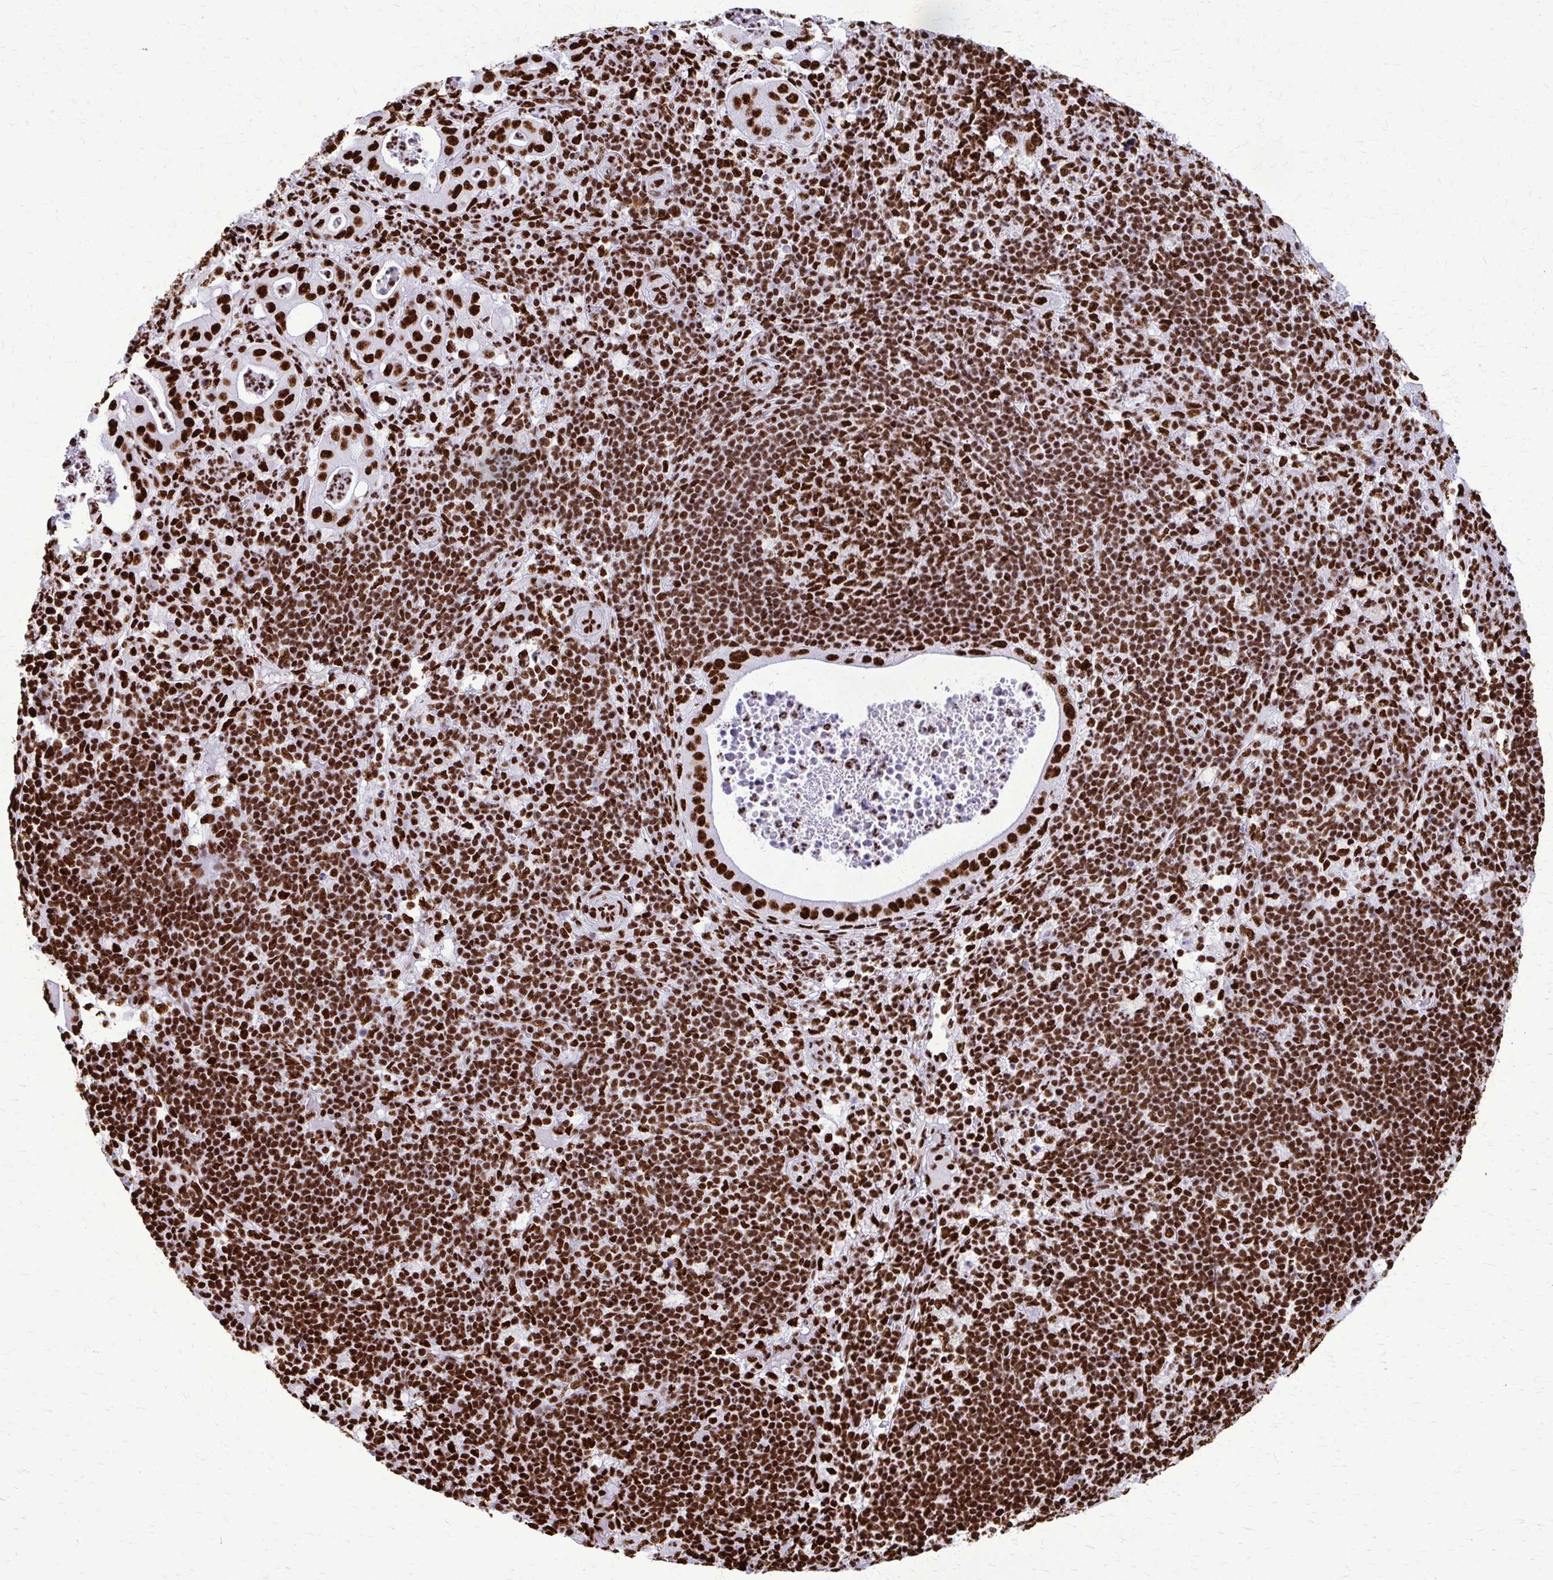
{"staining": {"intensity": "strong", "quantity": ">75%", "location": "nuclear"}, "tissue": "pancreatic cancer", "cell_type": "Tumor cells", "image_type": "cancer", "snomed": [{"axis": "morphology", "description": "Adenocarcinoma, NOS"}, {"axis": "topography", "description": "Pancreas"}], "caption": "This is an image of immunohistochemistry staining of pancreatic cancer (adenocarcinoma), which shows strong expression in the nuclear of tumor cells.", "gene": "SFPQ", "patient": {"sex": "male", "age": 71}}